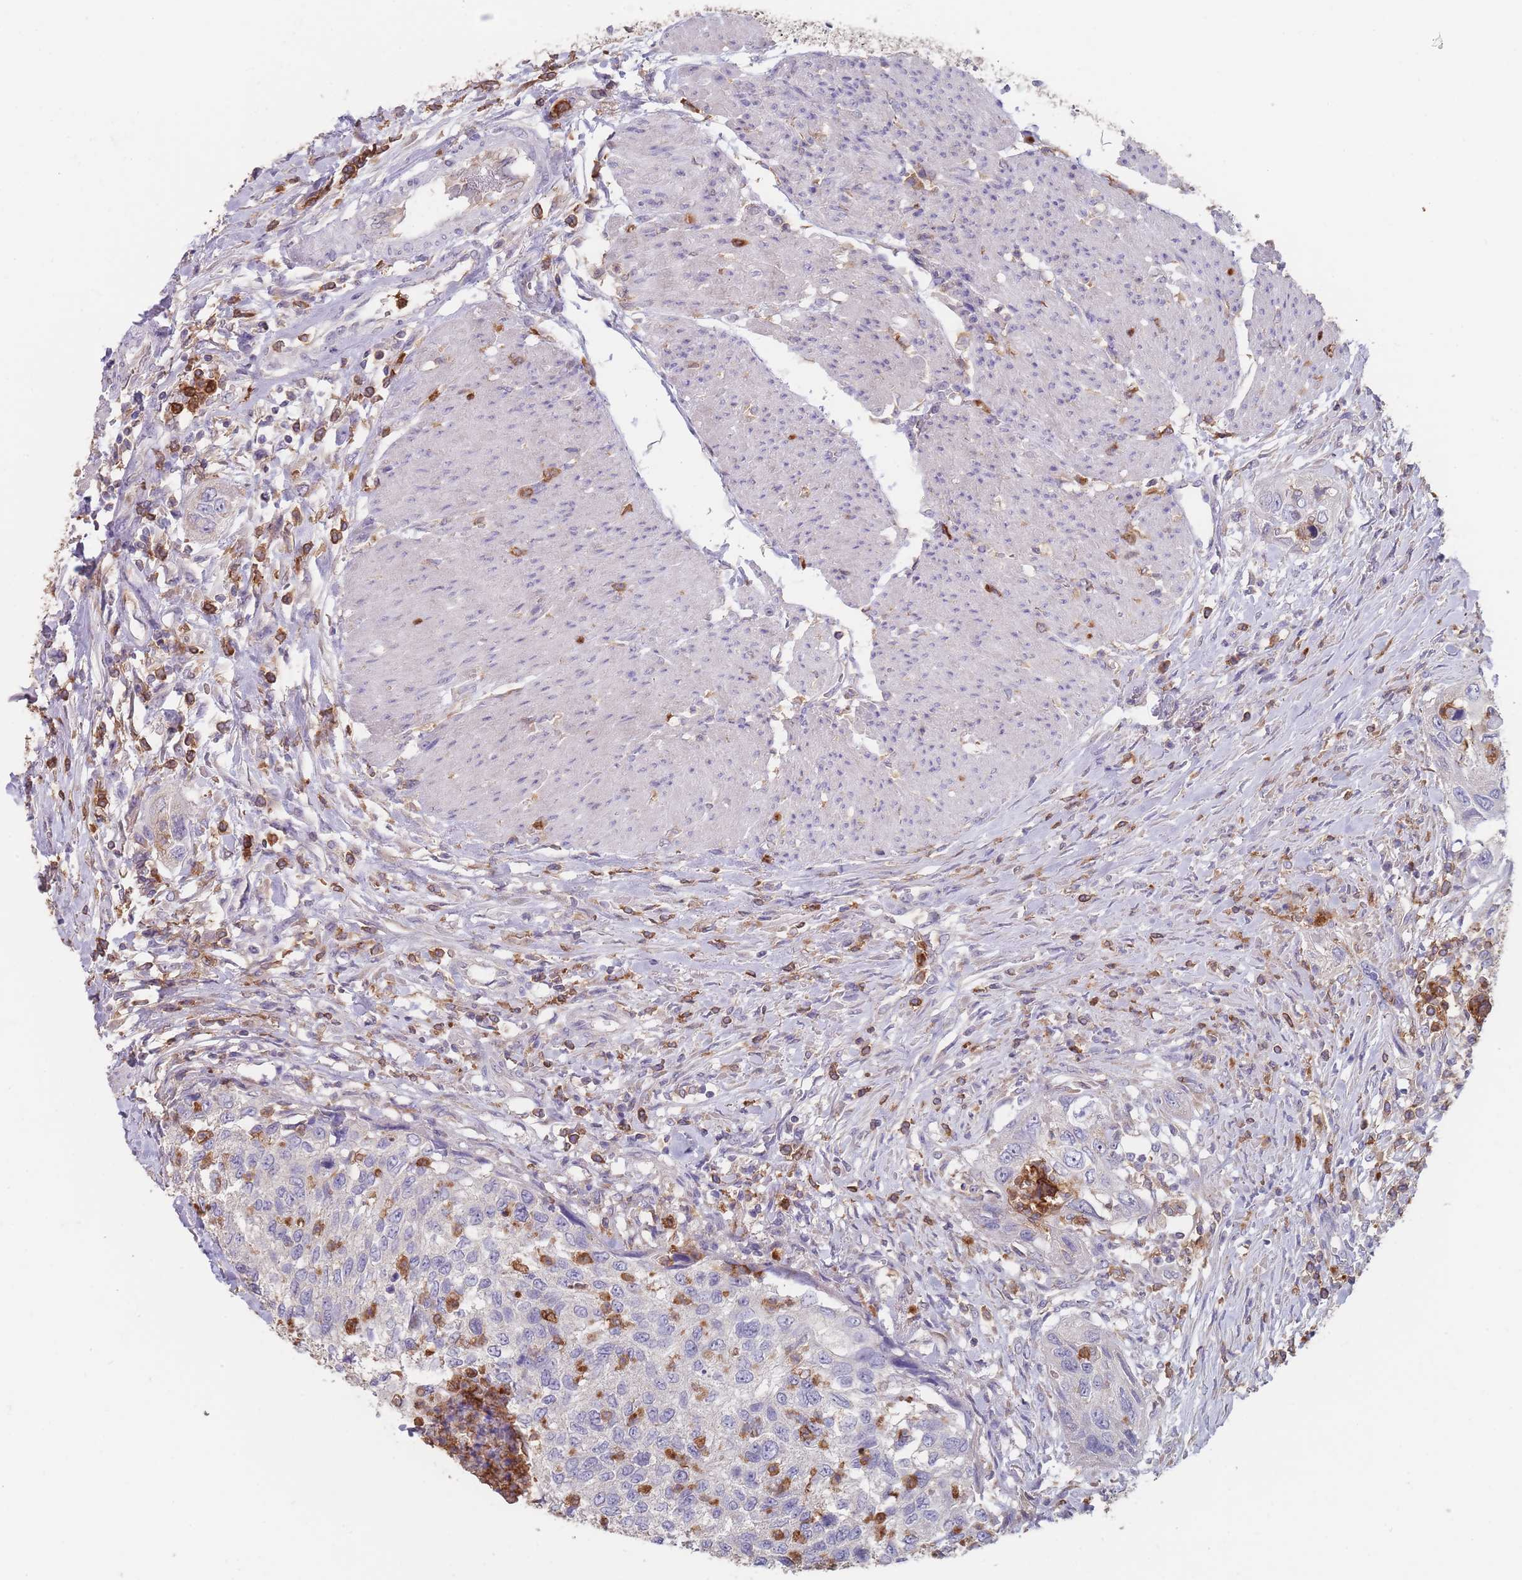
{"staining": {"intensity": "negative", "quantity": "none", "location": "none"}, "tissue": "urothelial cancer", "cell_type": "Tumor cells", "image_type": "cancer", "snomed": [{"axis": "morphology", "description": "Urothelial carcinoma, High grade"}, {"axis": "topography", "description": "Urinary bladder"}], "caption": "This is a histopathology image of immunohistochemistry (IHC) staining of high-grade urothelial carcinoma, which shows no positivity in tumor cells. (DAB (3,3'-diaminobenzidine) IHC, high magnification).", "gene": "CLEC12A", "patient": {"sex": "female", "age": 60}}